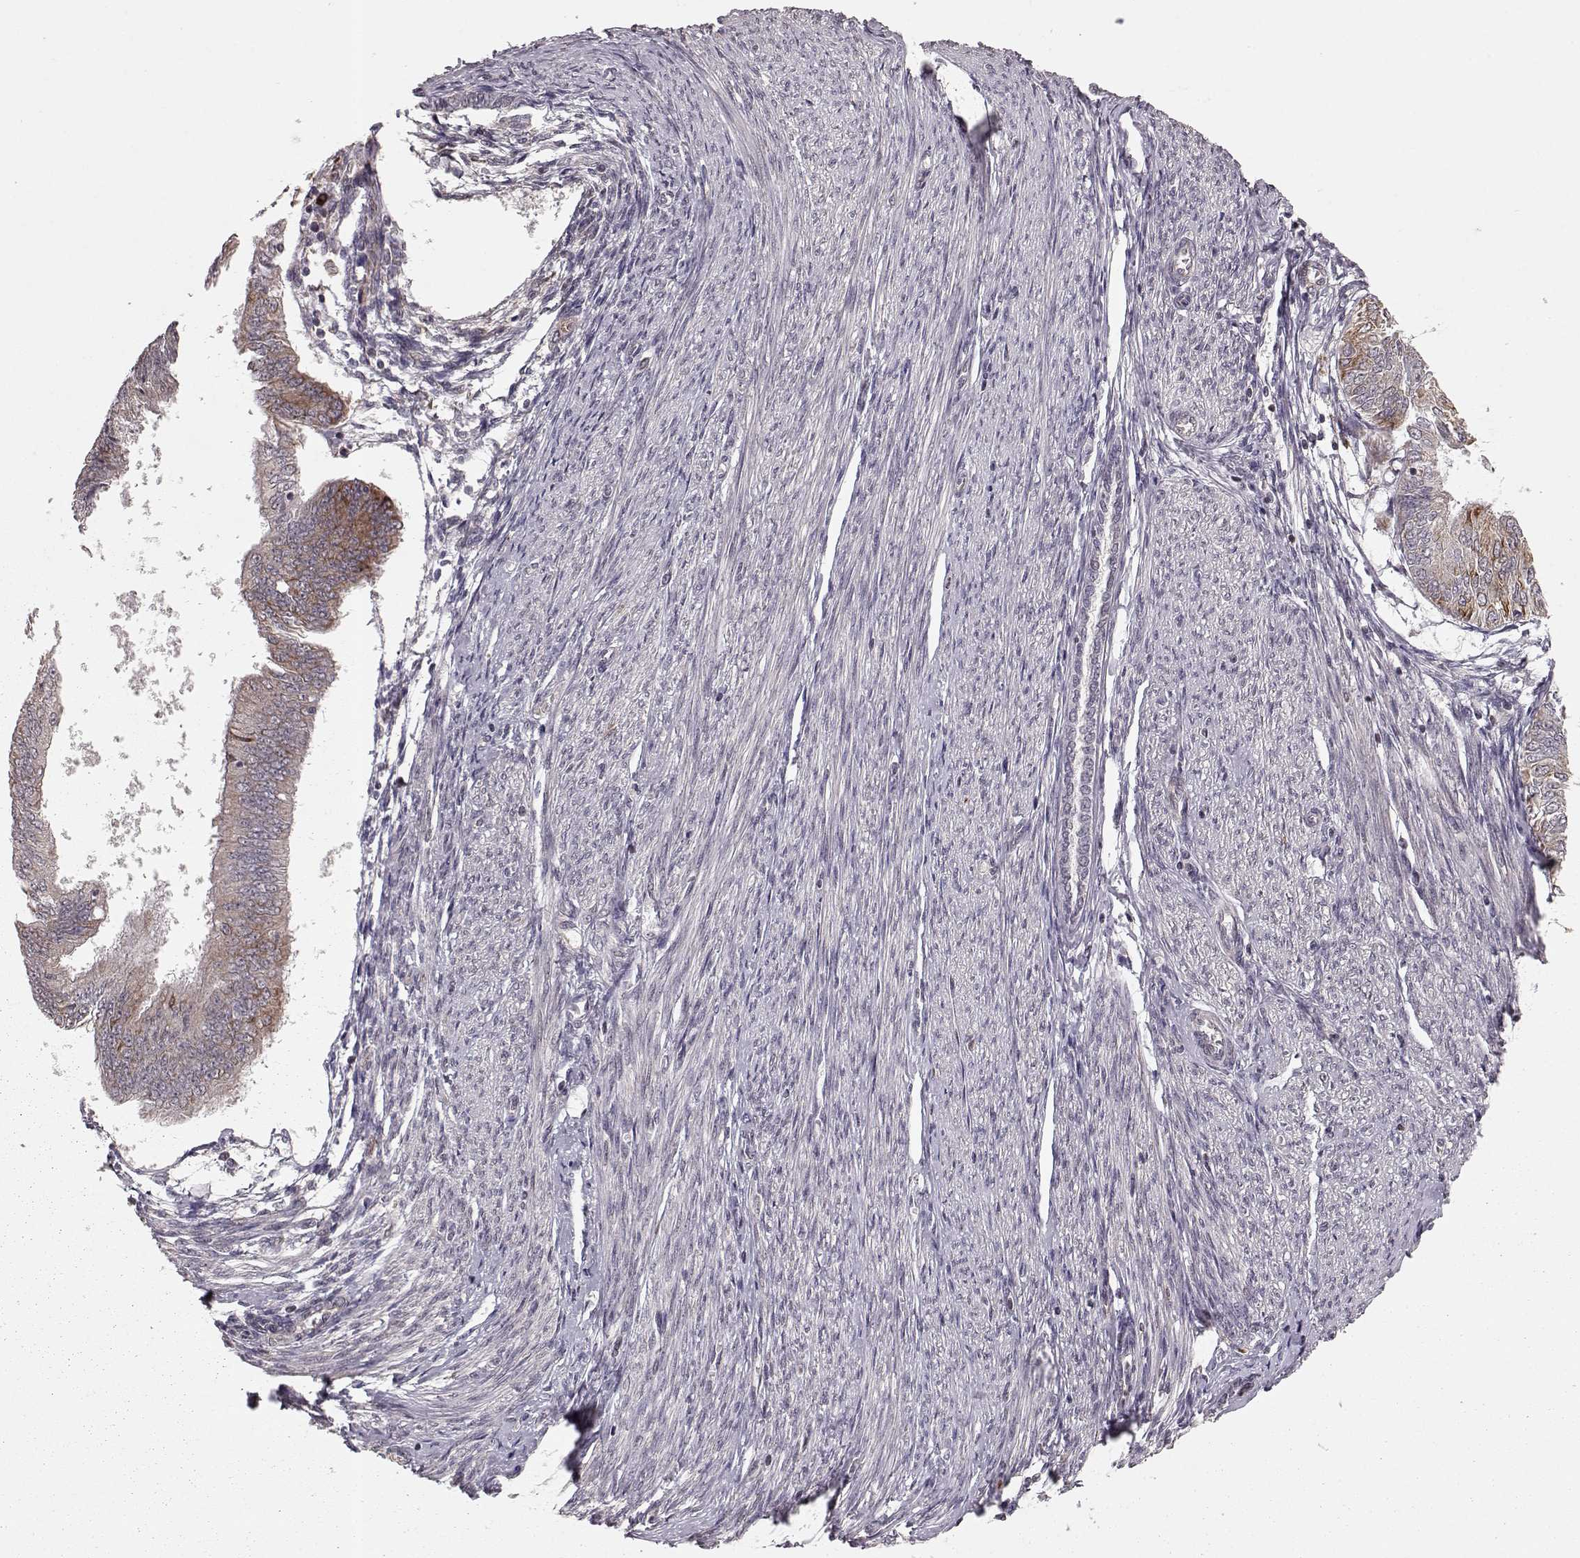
{"staining": {"intensity": "moderate", "quantity": "<25%", "location": "cytoplasmic/membranous"}, "tissue": "endometrial cancer", "cell_type": "Tumor cells", "image_type": "cancer", "snomed": [{"axis": "morphology", "description": "Adenocarcinoma, NOS"}, {"axis": "topography", "description": "Endometrium"}], "caption": "Immunohistochemistry (IHC) (DAB) staining of endometrial cancer (adenocarcinoma) displays moderate cytoplasmic/membranous protein staining in approximately <25% of tumor cells. The protein is stained brown, and the nuclei are stained in blue (DAB IHC with brightfield microscopy, high magnification).", "gene": "ELOVL5", "patient": {"sex": "female", "age": 58}}